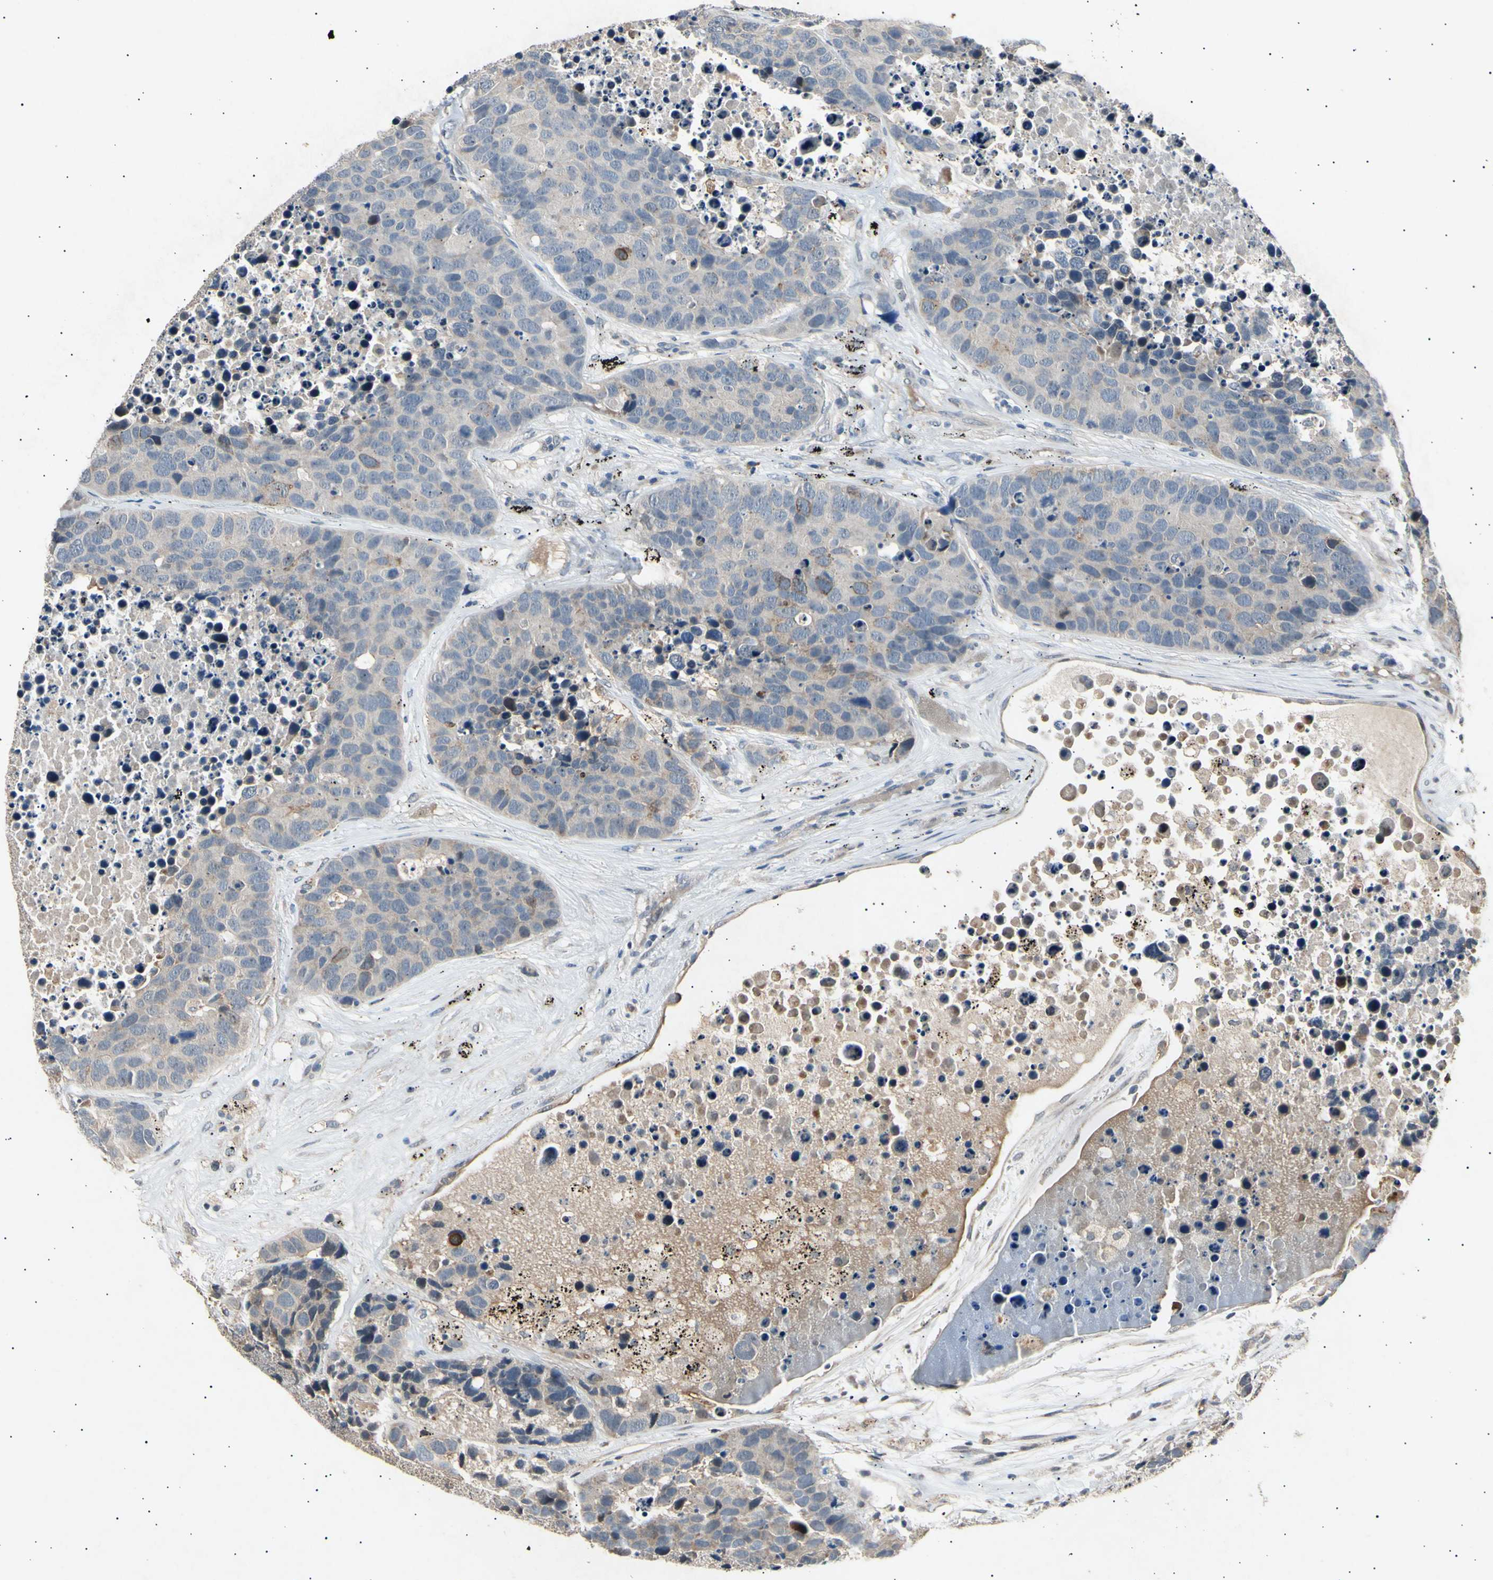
{"staining": {"intensity": "weak", "quantity": "<25%", "location": "cytoplasmic/membranous"}, "tissue": "carcinoid", "cell_type": "Tumor cells", "image_type": "cancer", "snomed": [{"axis": "morphology", "description": "Carcinoid, malignant, NOS"}, {"axis": "topography", "description": "Lung"}], "caption": "There is no significant staining in tumor cells of carcinoid.", "gene": "ADCY3", "patient": {"sex": "male", "age": 60}}